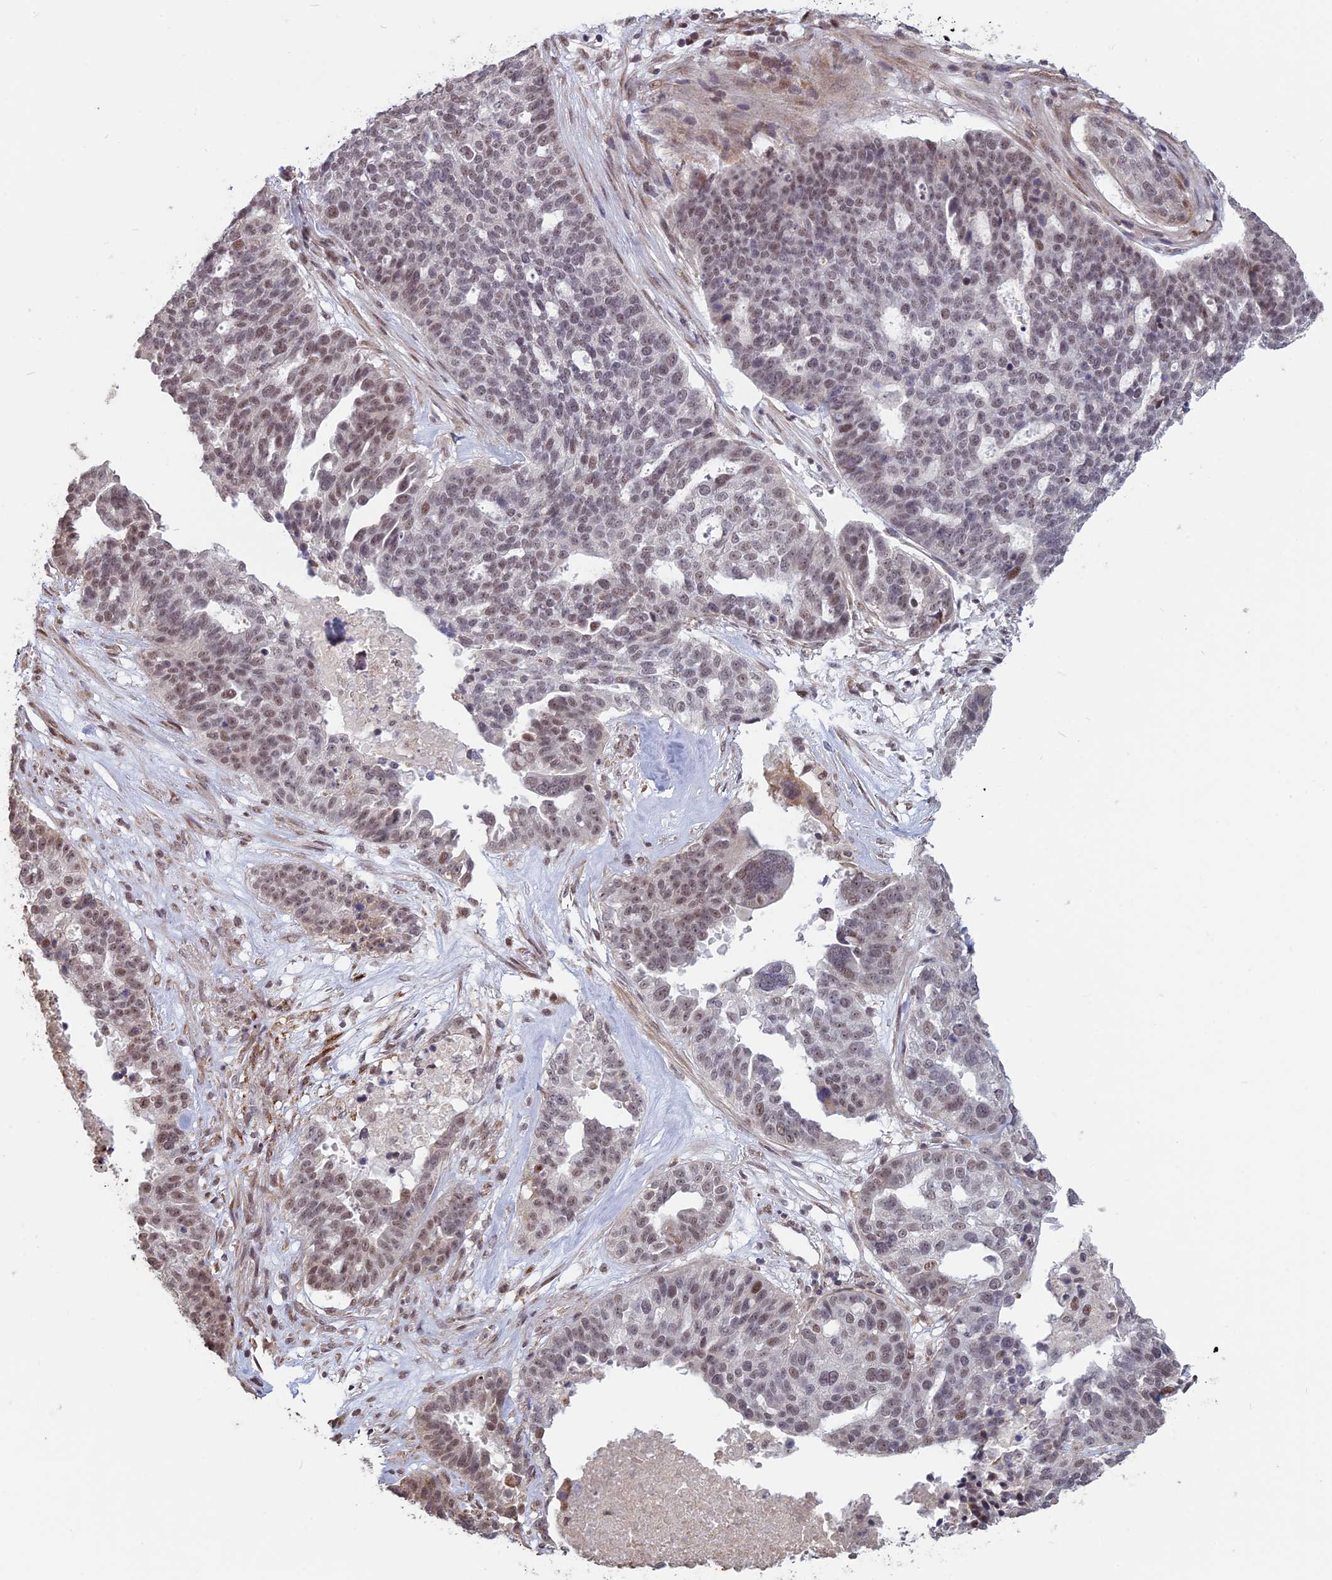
{"staining": {"intensity": "weak", "quantity": ">75%", "location": "nuclear"}, "tissue": "ovarian cancer", "cell_type": "Tumor cells", "image_type": "cancer", "snomed": [{"axis": "morphology", "description": "Cystadenocarcinoma, serous, NOS"}, {"axis": "topography", "description": "Ovary"}], "caption": "Protein staining by IHC demonstrates weak nuclear expression in approximately >75% of tumor cells in ovarian serous cystadenocarcinoma. Ihc stains the protein of interest in brown and the nuclei are stained blue.", "gene": "MFAP1", "patient": {"sex": "female", "age": 59}}